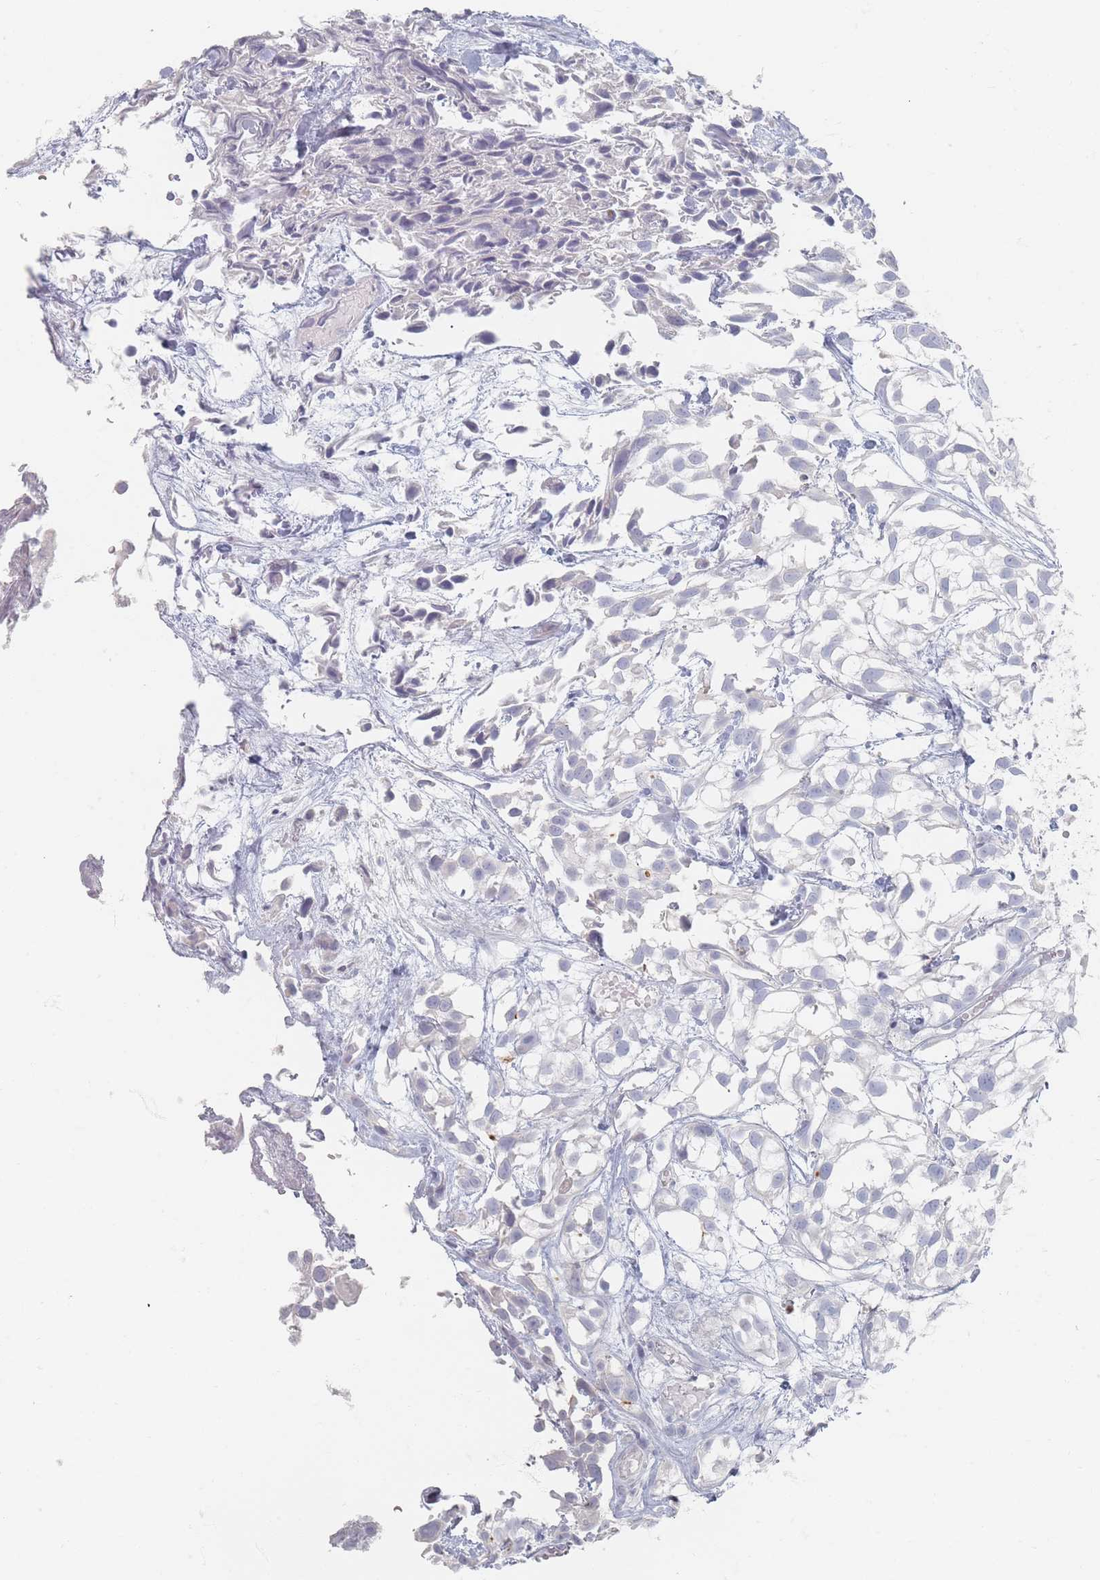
{"staining": {"intensity": "negative", "quantity": "none", "location": "none"}, "tissue": "urothelial cancer", "cell_type": "Tumor cells", "image_type": "cancer", "snomed": [{"axis": "morphology", "description": "Urothelial carcinoma, High grade"}, {"axis": "topography", "description": "Urinary bladder"}], "caption": "High-grade urothelial carcinoma stained for a protein using IHC reveals no staining tumor cells.", "gene": "CD37", "patient": {"sex": "male", "age": 56}}